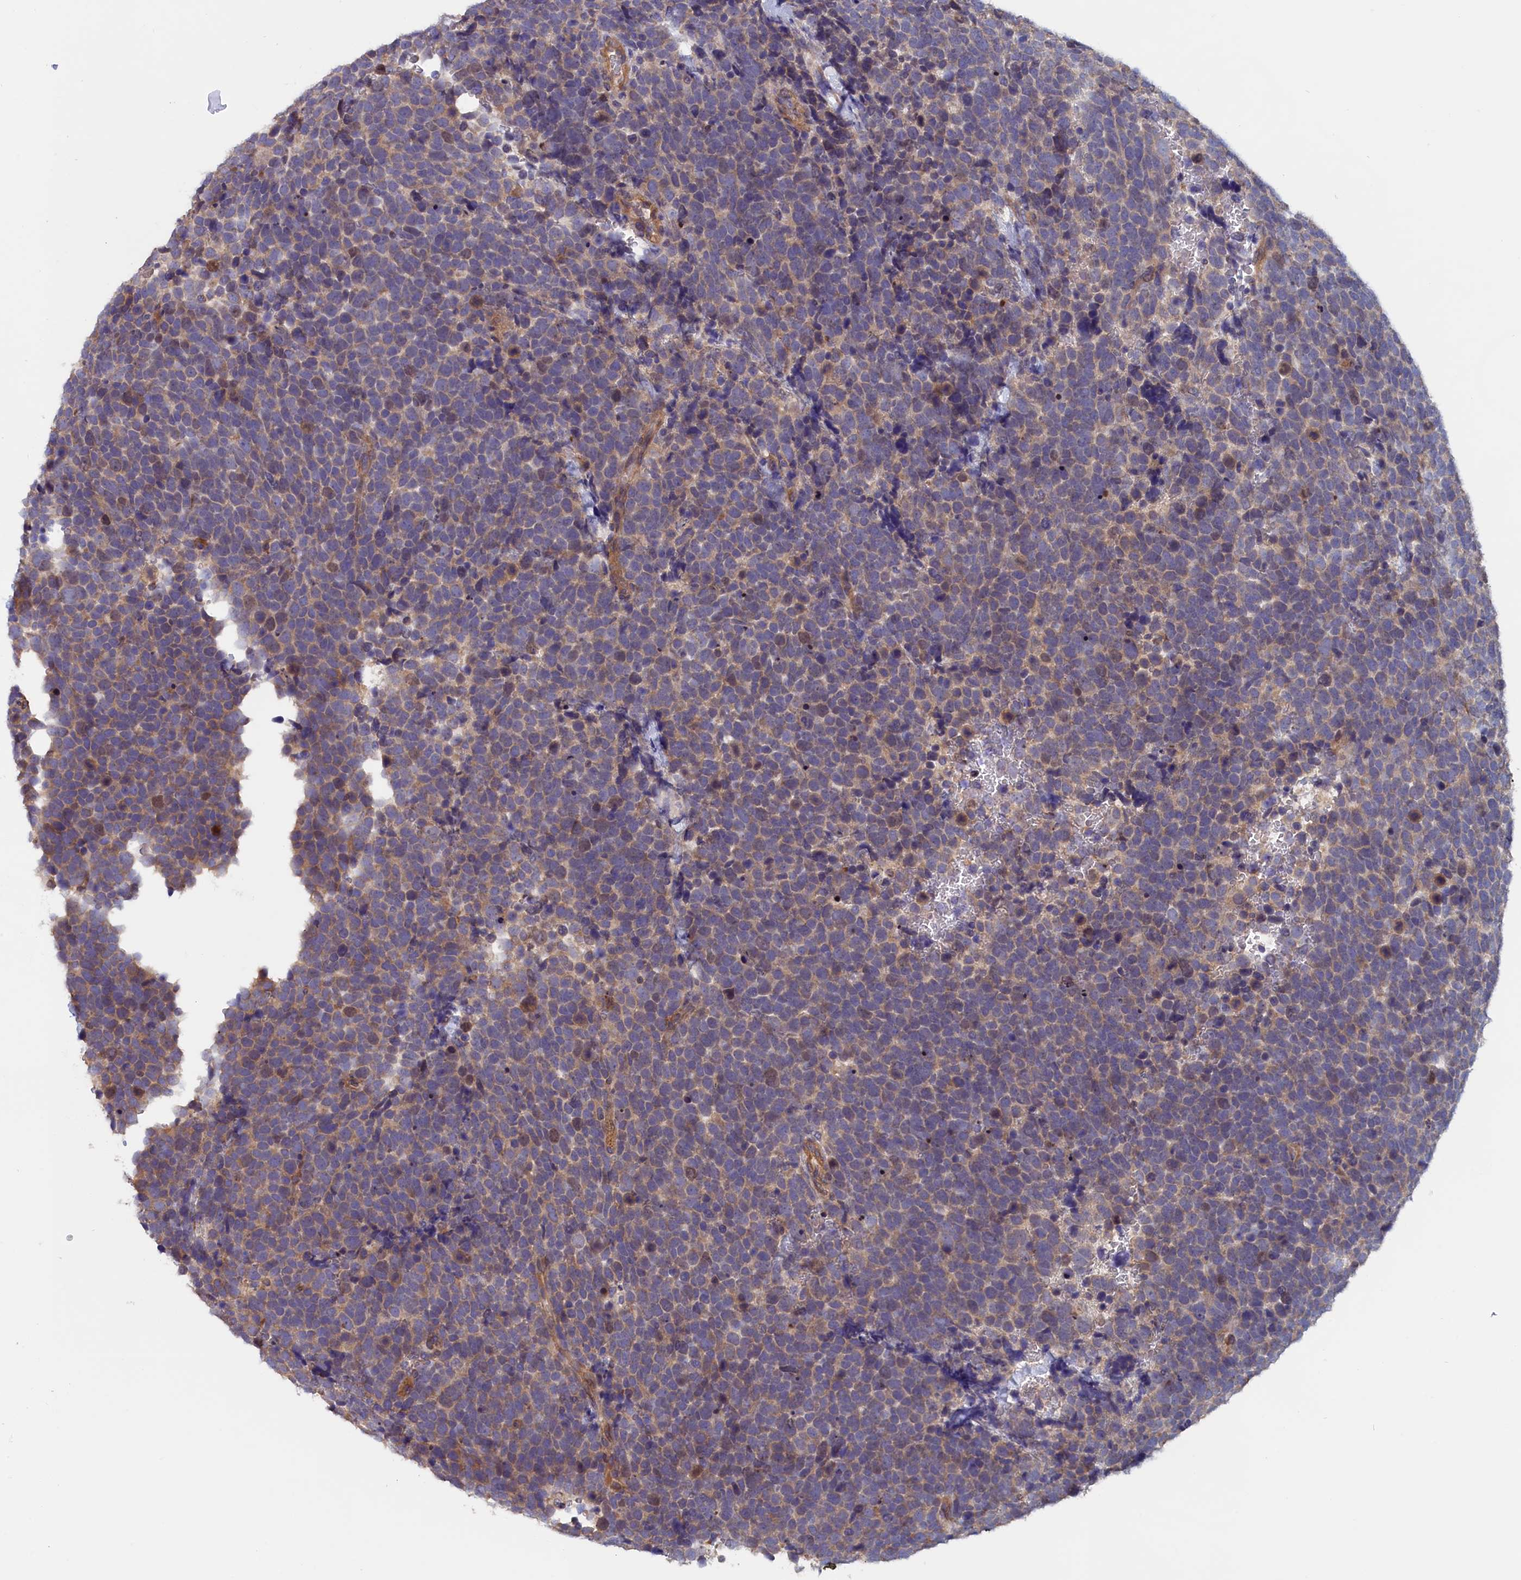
{"staining": {"intensity": "weak", "quantity": "<25%", "location": "cytoplasmic/membranous"}, "tissue": "urothelial cancer", "cell_type": "Tumor cells", "image_type": "cancer", "snomed": [{"axis": "morphology", "description": "Urothelial carcinoma, High grade"}, {"axis": "topography", "description": "Urinary bladder"}], "caption": "DAB (3,3'-diaminobenzidine) immunohistochemical staining of urothelial cancer reveals no significant positivity in tumor cells.", "gene": "ANKRD2", "patient": {"sex": "female", "age": 82}}